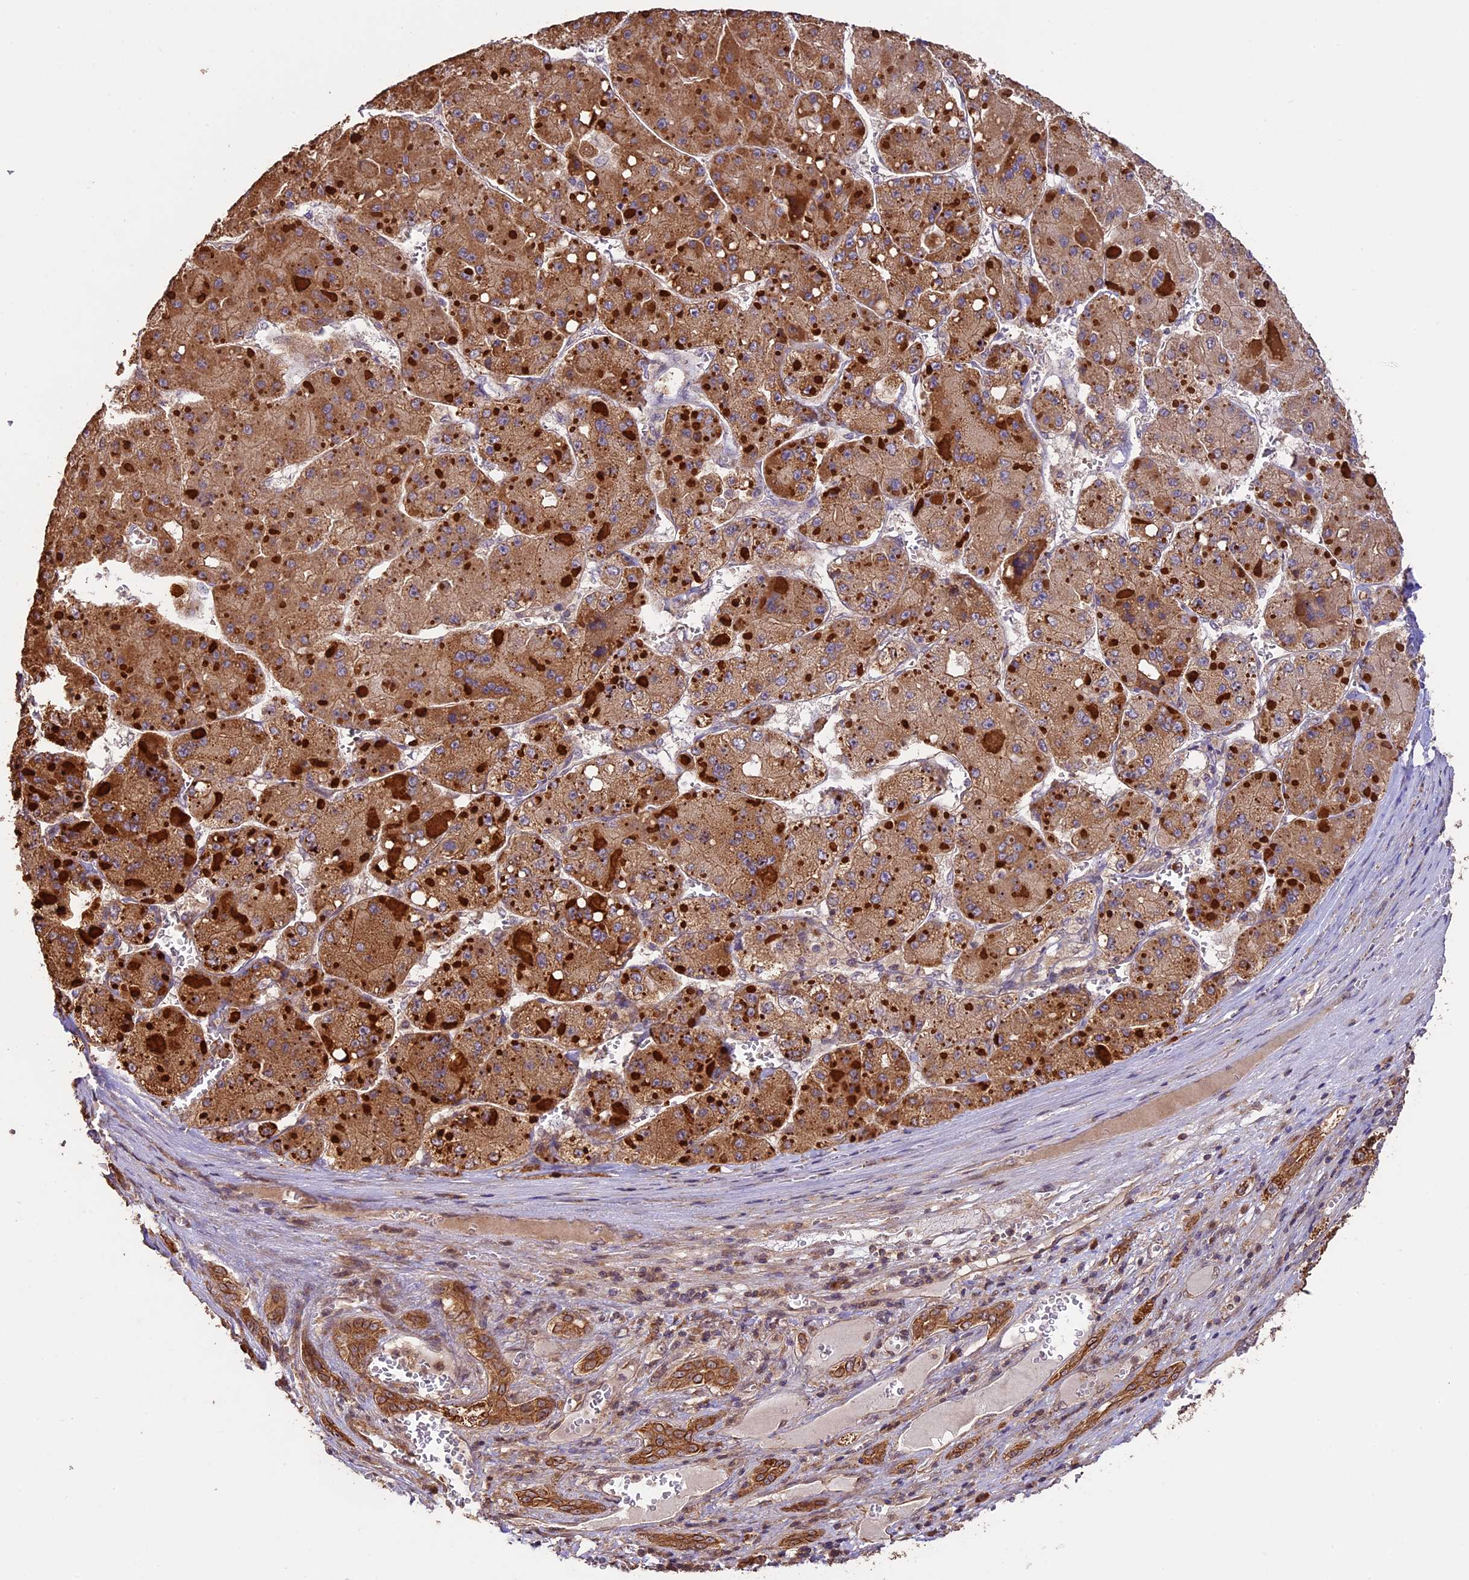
{"staining": {"intensity": "moderate", "quantity": ">75%", "location": "cytoplasmic/membranous"}, "tissue": "liver cancer", "cell_type": "Tumor cells", "image_type": "cancer", "snomed": [{"axis": "morphology", "description": "Carcinoma, Hepatocellular, NOS"}, {"axis": "topography", "description": "Liver"}], "caption": "There is medium levels of moderate cytoplasmic/membranous staining in tumor cells of hepatocellular carcinoma (liver), as demonstrated by immunohistochemical staining (brown color).", "gene": "BCAS4", "patient": {"sex": "female", "age": 73}}